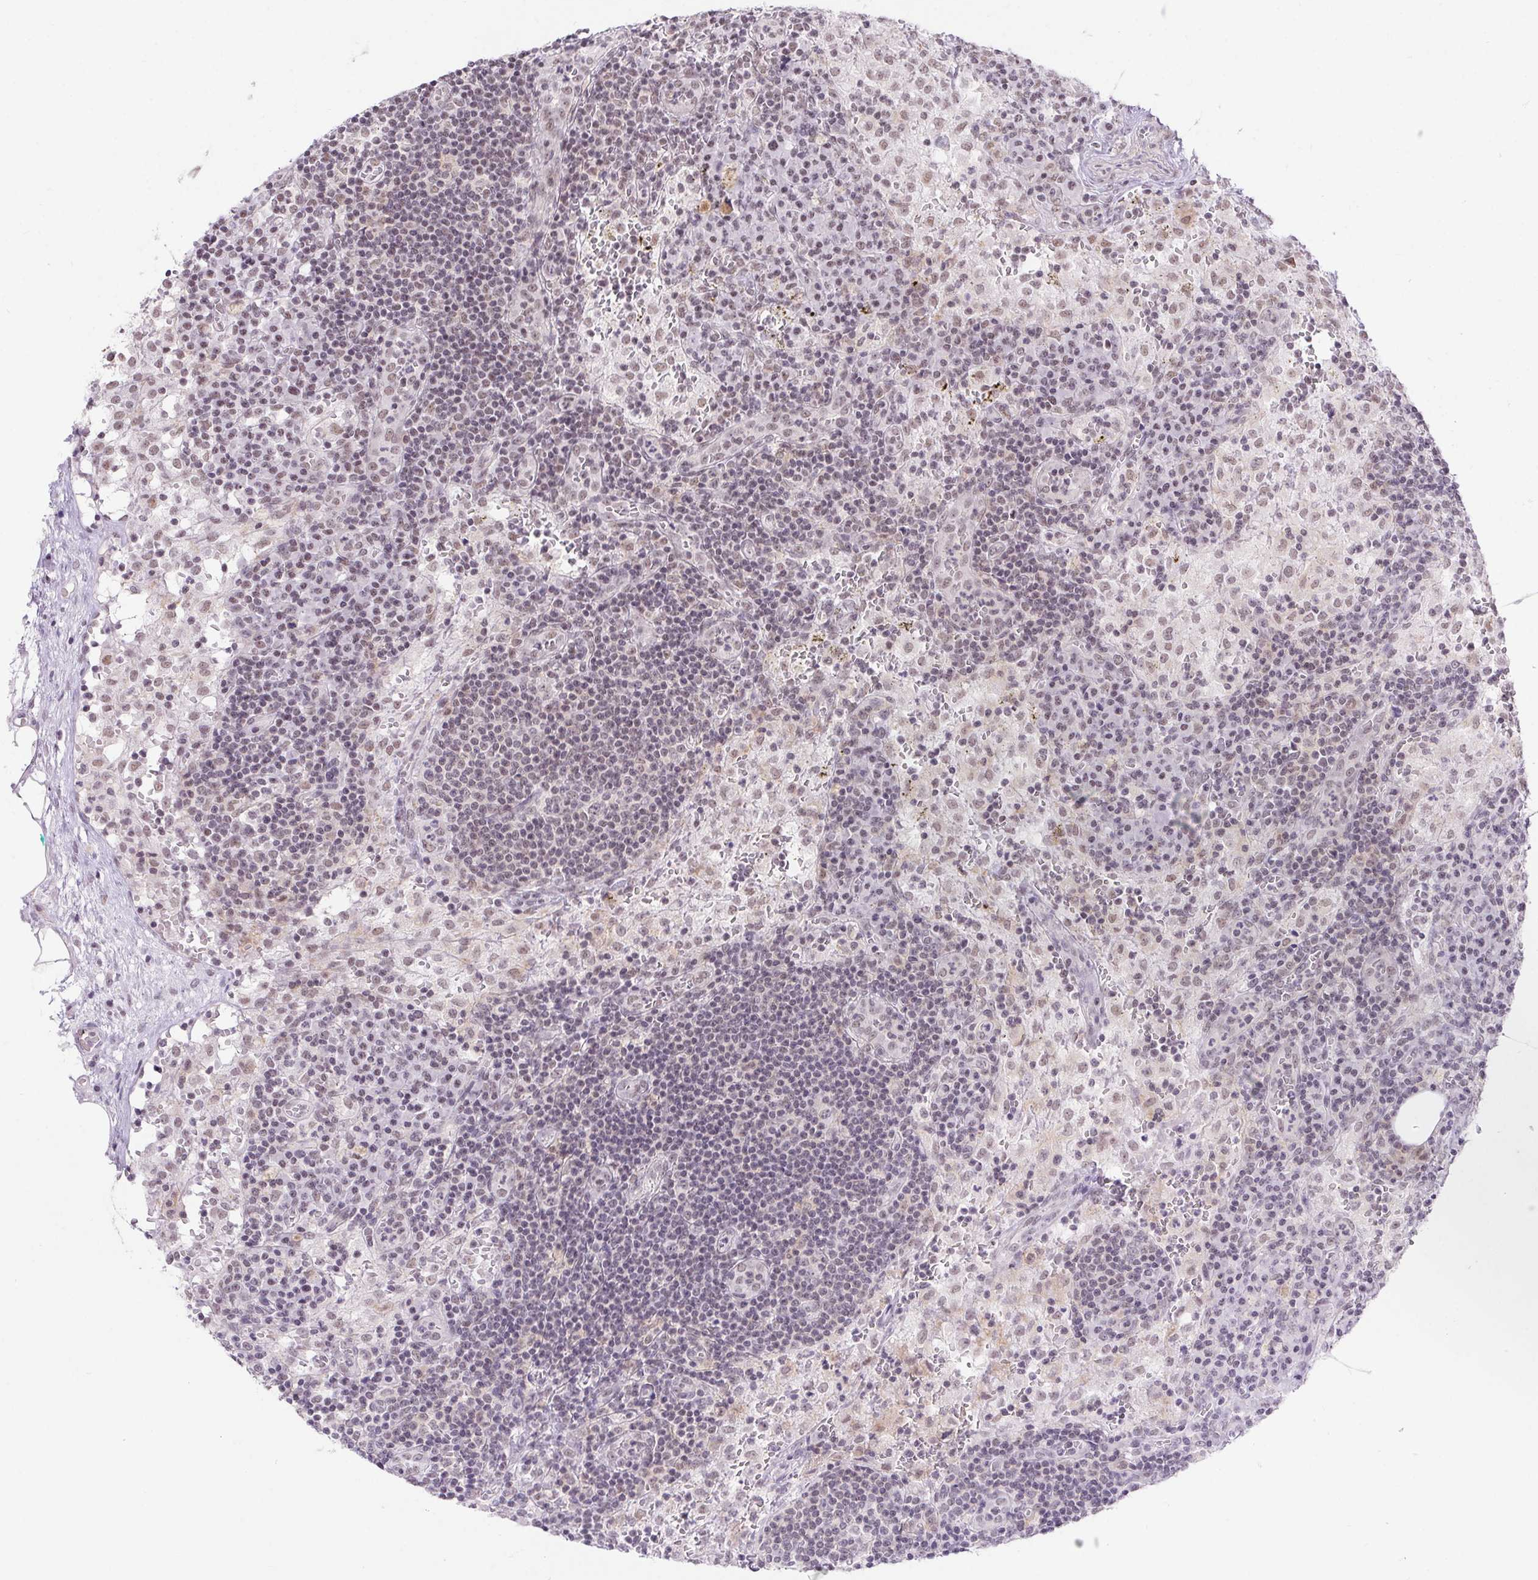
{"staining": {"intensity": "weak", "quantity": "<25%", "location": "nuclear"}, "tissue": "lymph node", "cell_type": "Non-germinal center cells", "image_type": "normal", "snomed": [{"axis": "morphology", "description": "Normal tissue, NOS"}, {"axis": "topography", "description": "Lymph node"}], "caption": "High magnification brightfield microscopy of unremarkable lymph node stained with DAB (3,3'-diaminobenzidine) (brown) and counterstained with hematoxylin (blue): non-germinal center cells show no significant expression. (DAB (3,3'-diaminobenzidine) immunohistochemistry, high magnification).", "gene": "DDX17", "patient": {"sex": "male", "age": 62}}